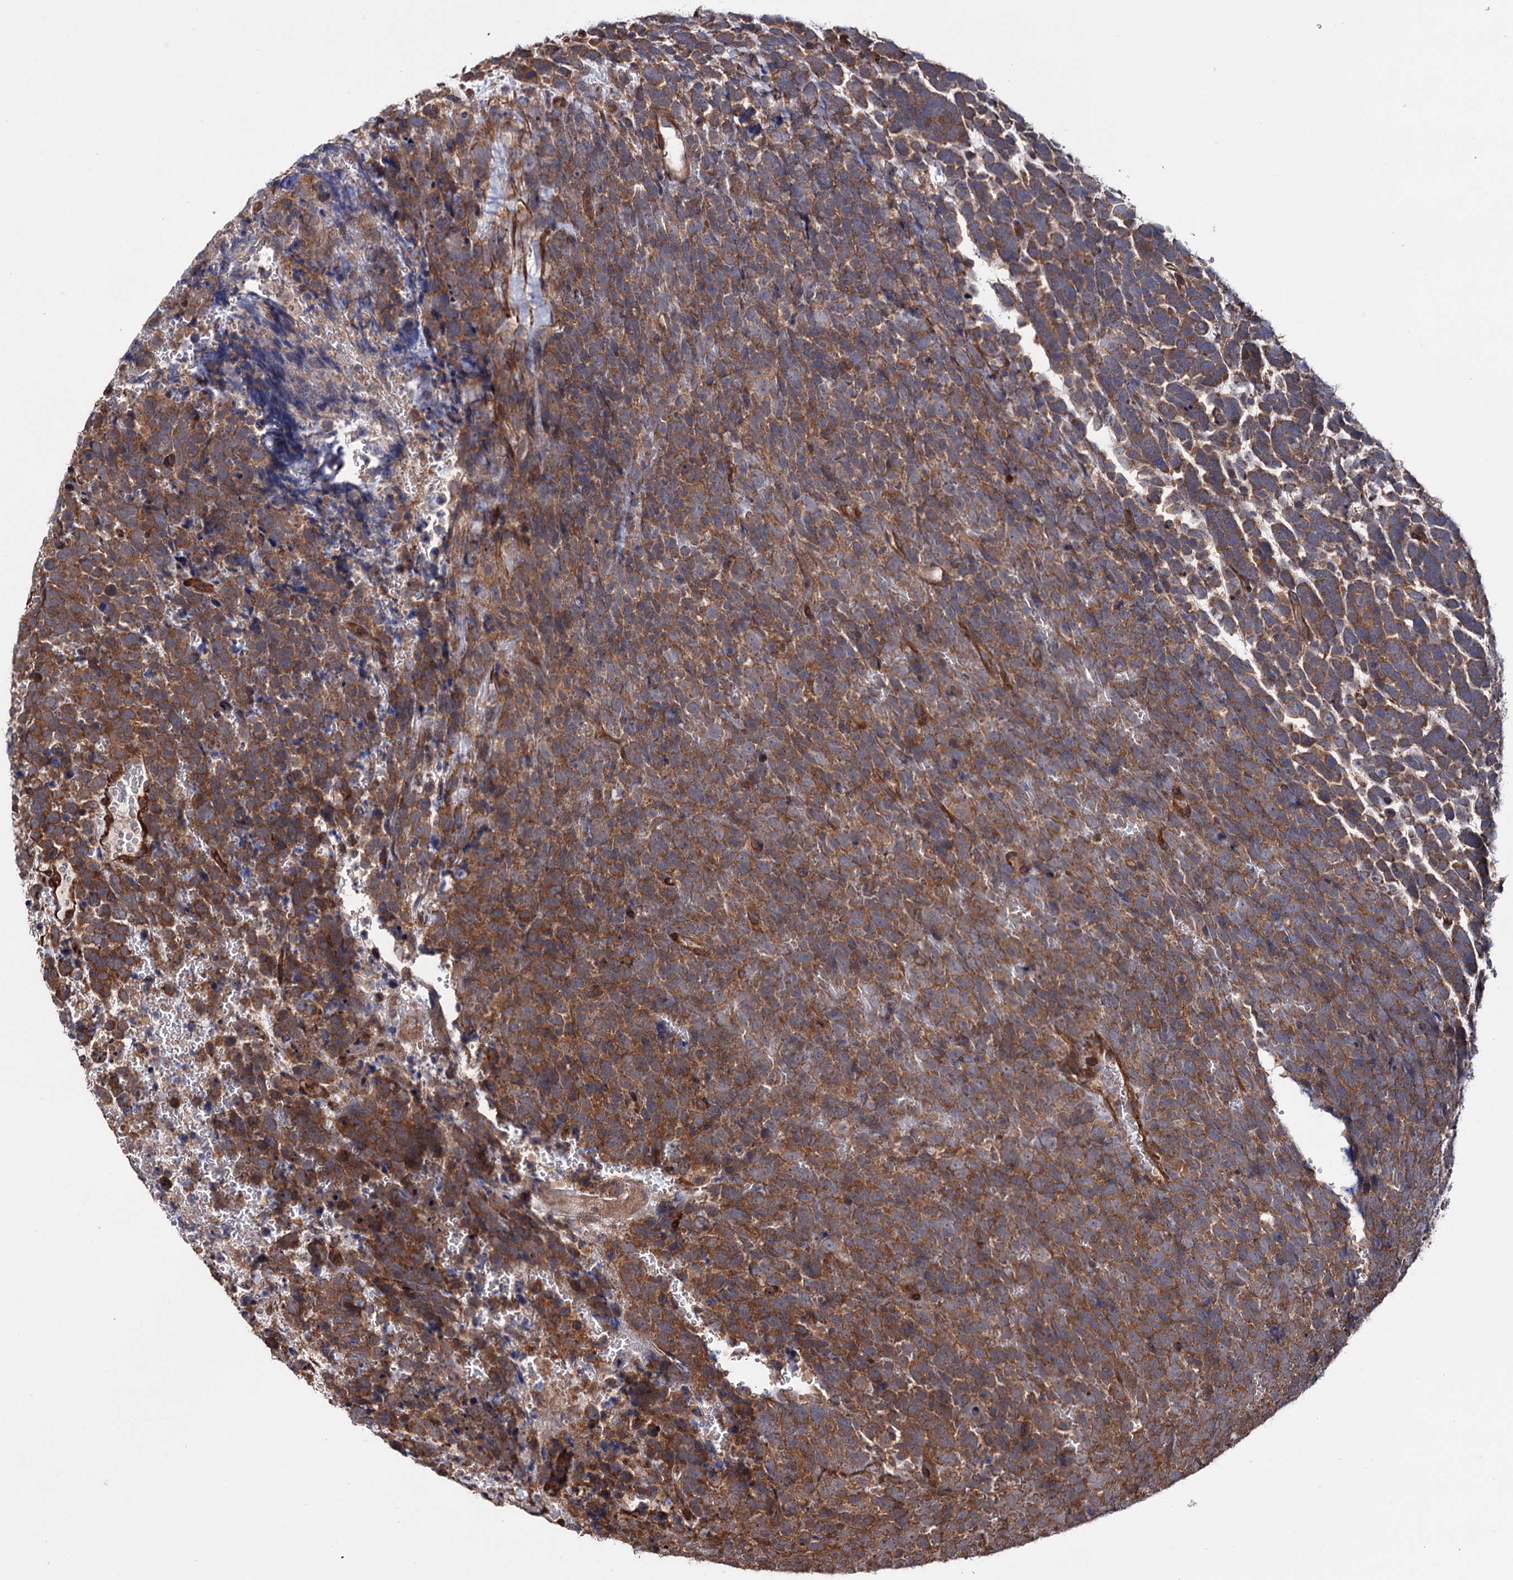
{"staining": {"intensity": "moderate", "quantity": ">75%", "location": "cytoplasmic/membranous"}, "tissue": "urothelial cancer", "cell_type": "Tumor cells", "image_type": "cancer", "snomed": [{"axis": "morphology", "description": "Urothelial carcinoma, High grade"}, {"axis": "topography", "description": "Urinary bladder"}], "caption": "Tumor cells exhibit medium levels of moderate cytoplasmic/membranous positivity in approximately >75% of cells in urothelial cancer.", "gene": "FERMT2", "patient": {"sex": "female", "age": 82}}